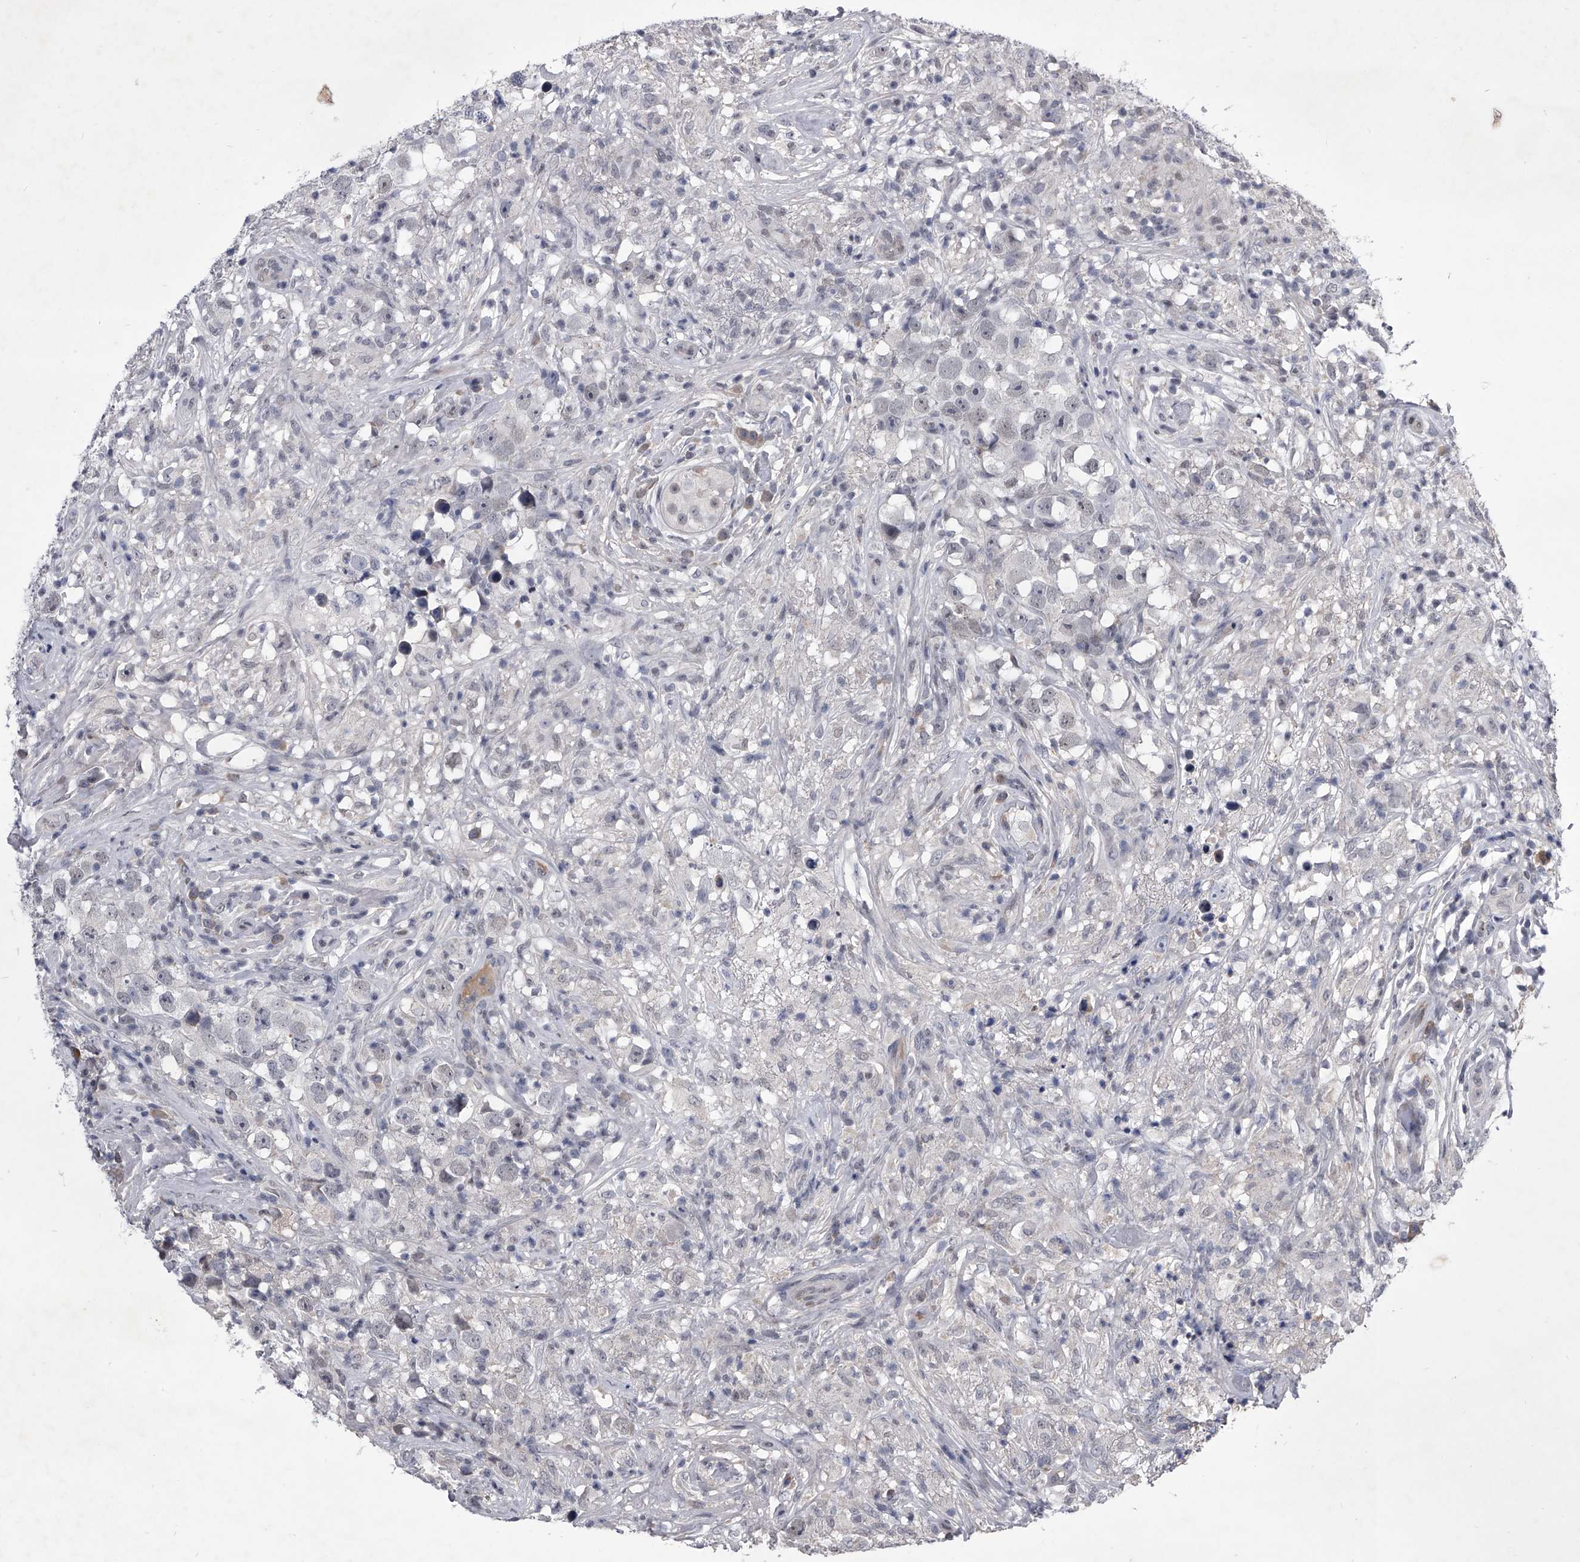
{"staining": {"intensity": "negative", "quantity": "none", "location": "none"}, "tissue": "testis cancer", "cell_type": "Tumor cells", "image_type": "cancer", "snomed": [{"axis": "morphology", "description": "Seminoma, NOS"}, {"axis": "topography", "description": "Testis"}], "caption": "This is a photomicrograph of immunohistochemistry staining of testis cancer, which shows no staining in tumor cells. (DAB (3,3'-diaminobenzidine) immunohistochemistry, high magnification).", "gene": "ZNF76", "patient": {"sex": "male", "age": 49}}